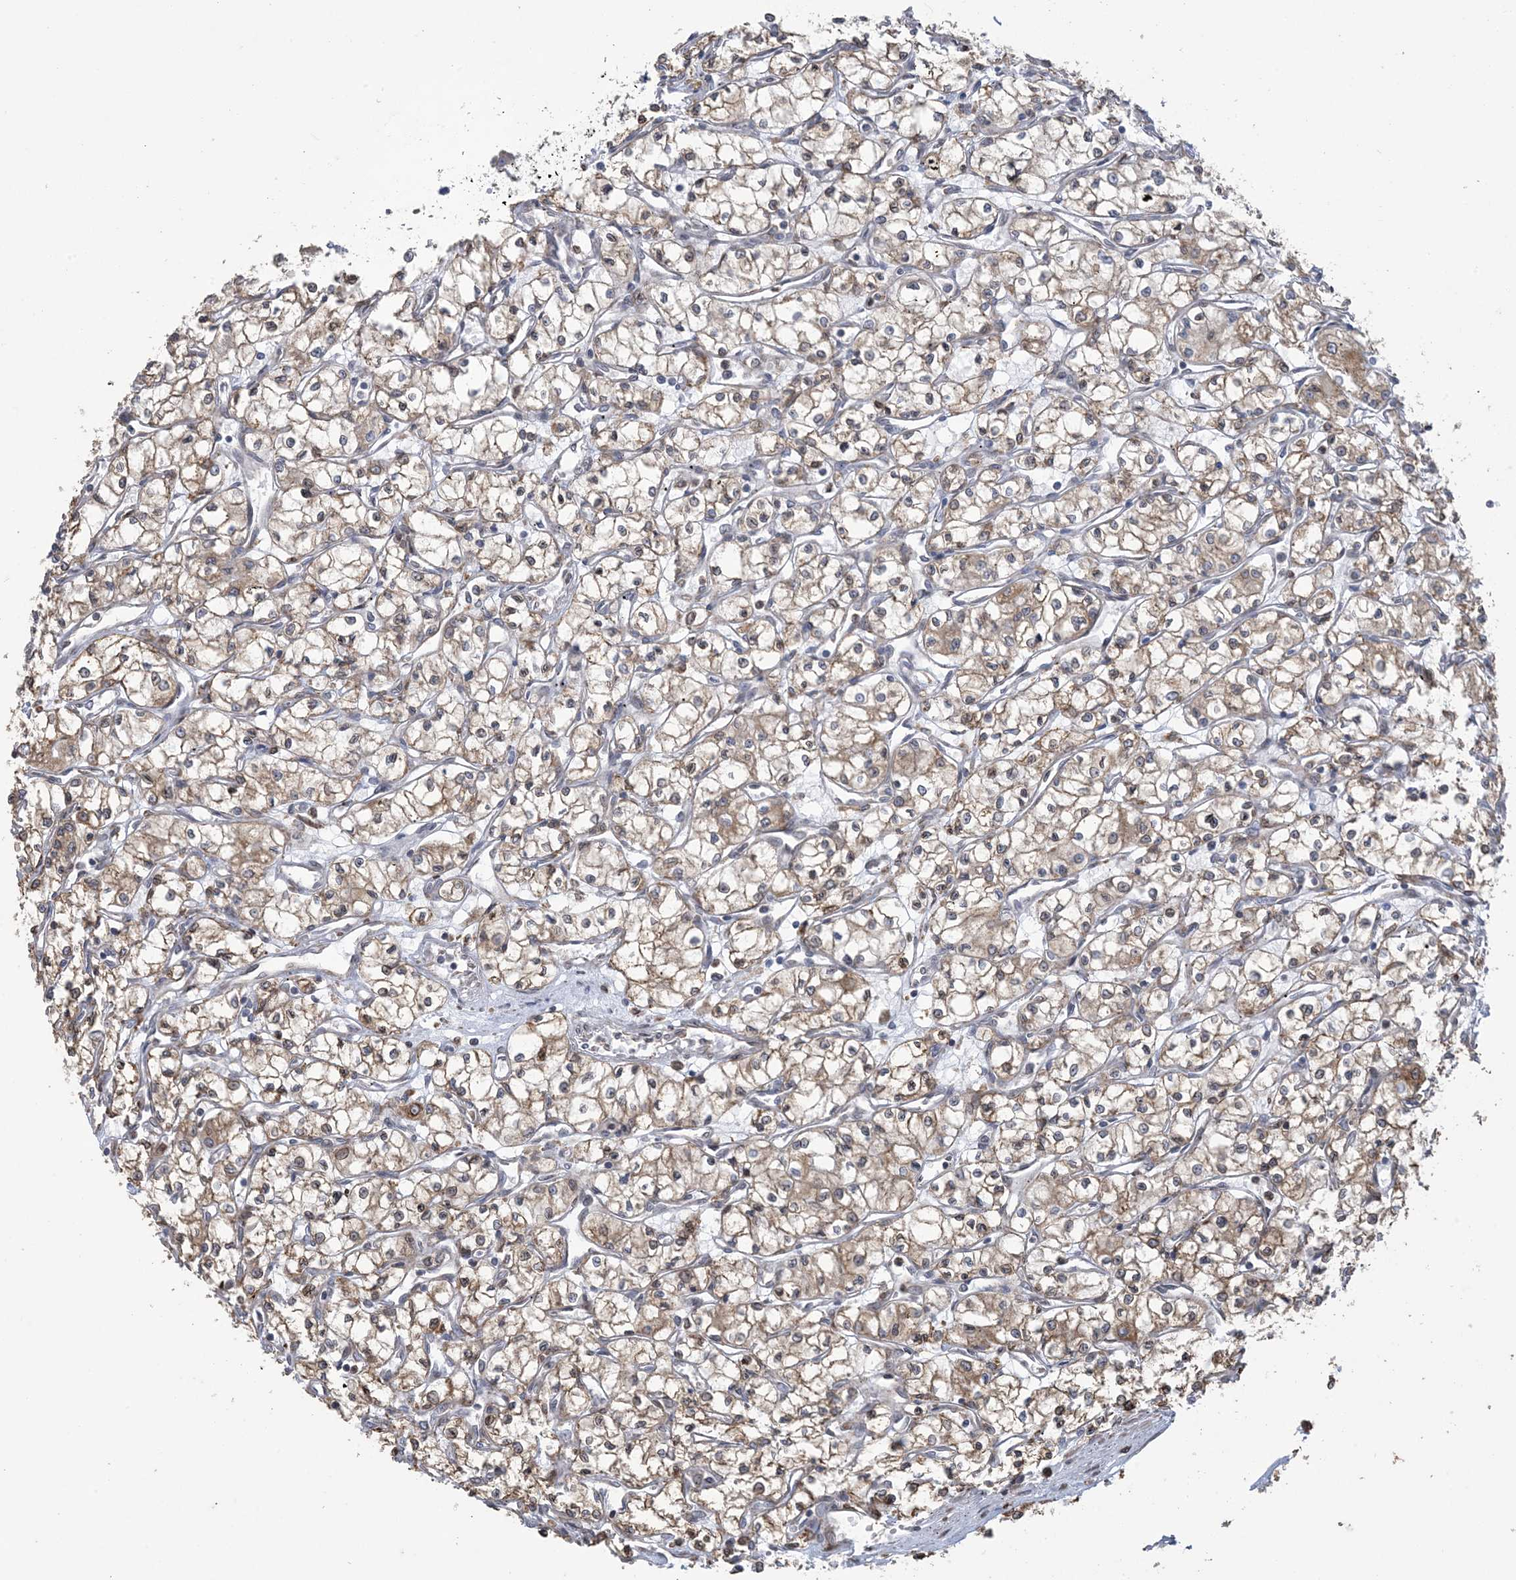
{"staining": {"intensity": "moderate", "quantity": ">75%", "location": "cytoplasmic/membranous"}, "tissue": "renal cancer", "cell_type": "Tumor cells", "image_type": "cancer", "snomed": [{"axis": "morphology", "description": "Adenocarcinoma, NOS"}, {"axis": "topography", "description": "Kidney"}], "caption": "A high-resolution photomicrograph shows immunohistochemistry staining of renal cancer, which exhibits moderate cytoplasmic/membranous staining in approximately >75% of tumor cells.", "gene": "SHANK1", "patient": {"sex": "male", "age": 59}}